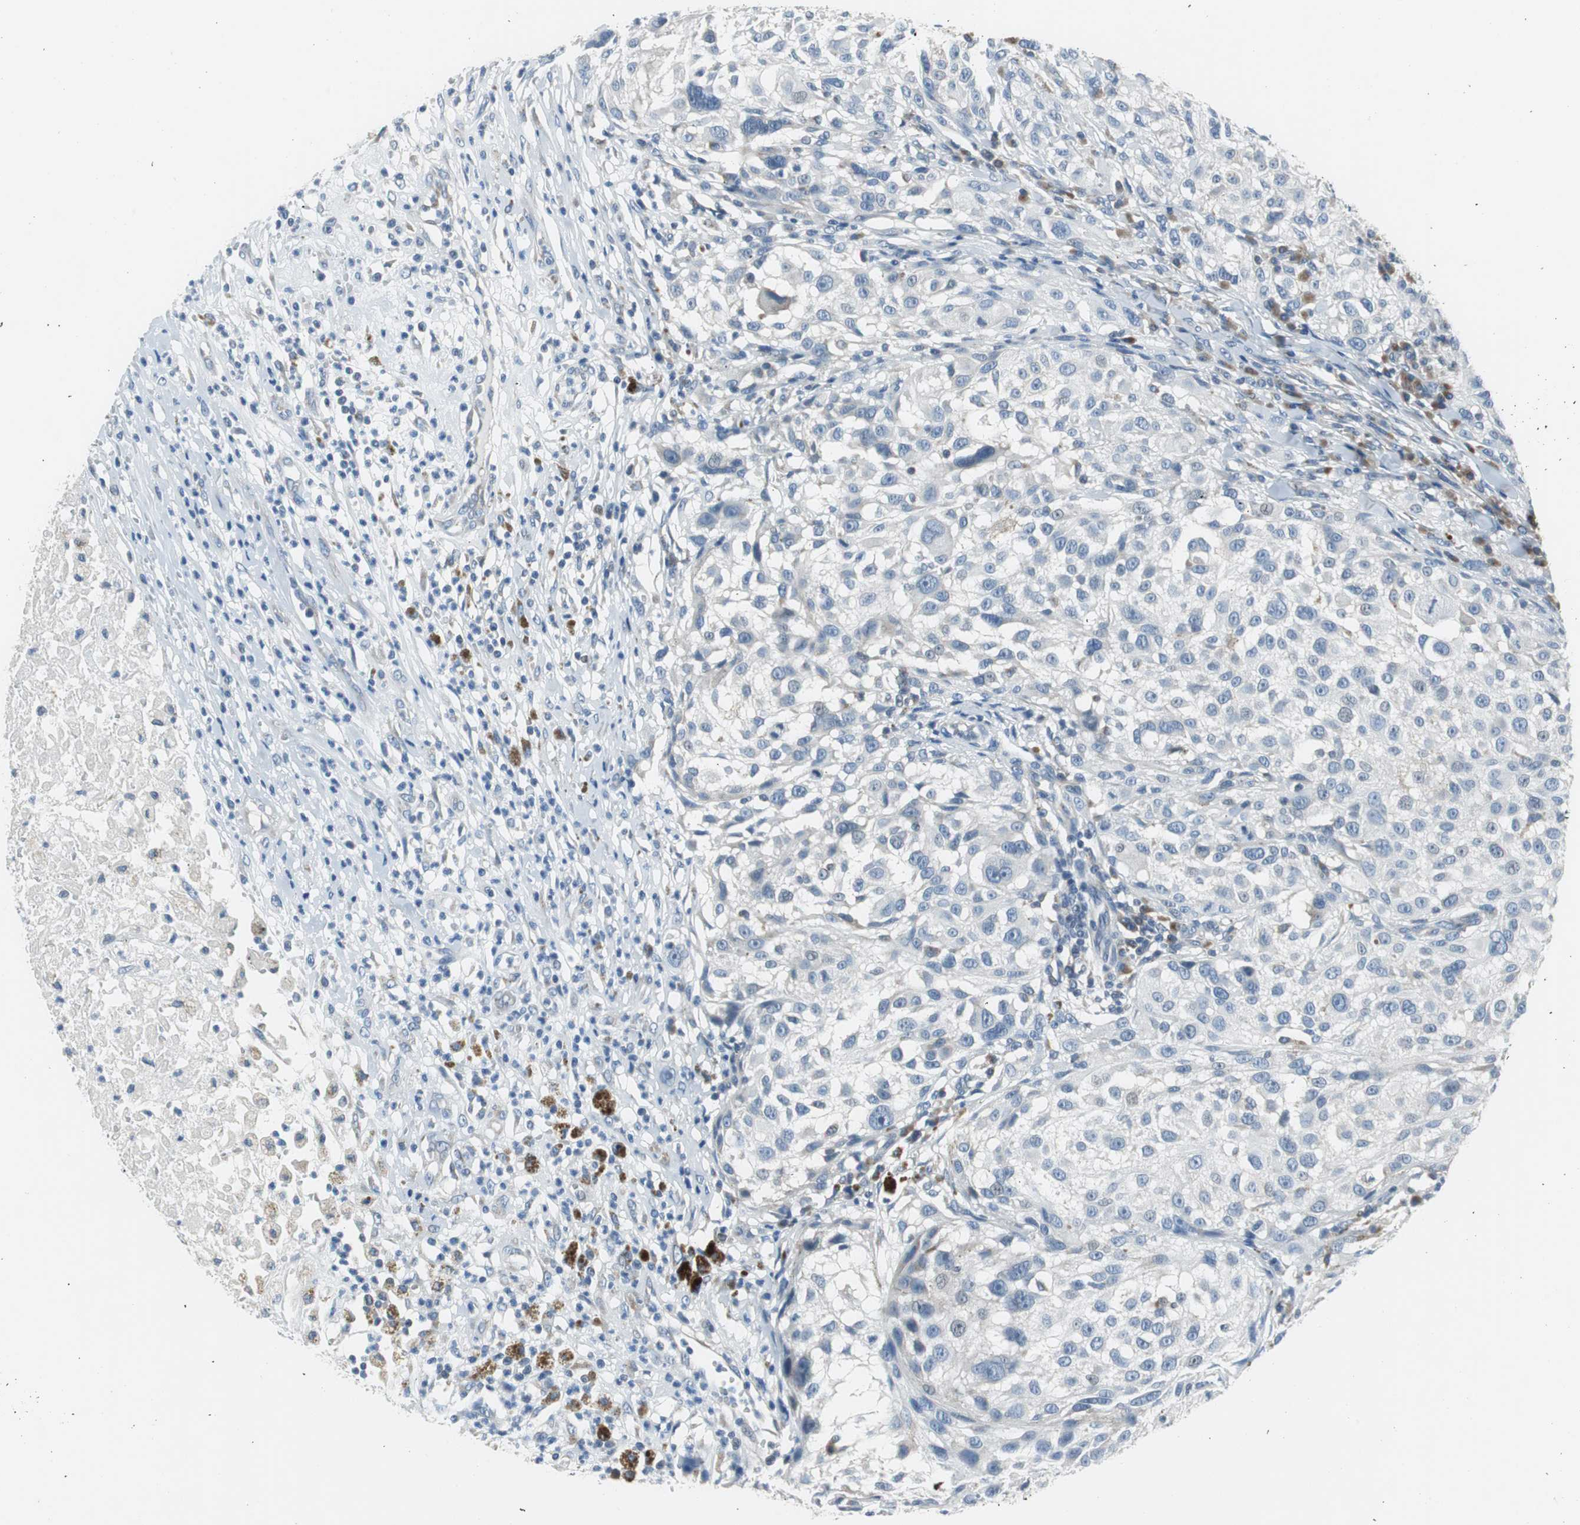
{"staining": {"intensity": "negative", "quantity": "none", "location": "none"}, "tissue": "melanoma", "cell_type": "Tumor cells", "image_type": "cancer", "snomed": [{"axis": "morphology", "description": "Necrosis, NOS"}, {"axis": "morphology", "description": "Malignant melanoma, NOS"}, {"axis": "topography", "description": "Skin"}], "caption": "Immunohistochemical staining of human melanoma demonstrates no significant expression in tumor cells.", "gene": "PLAA", "patient": {"sex": "female", "age": 87}}